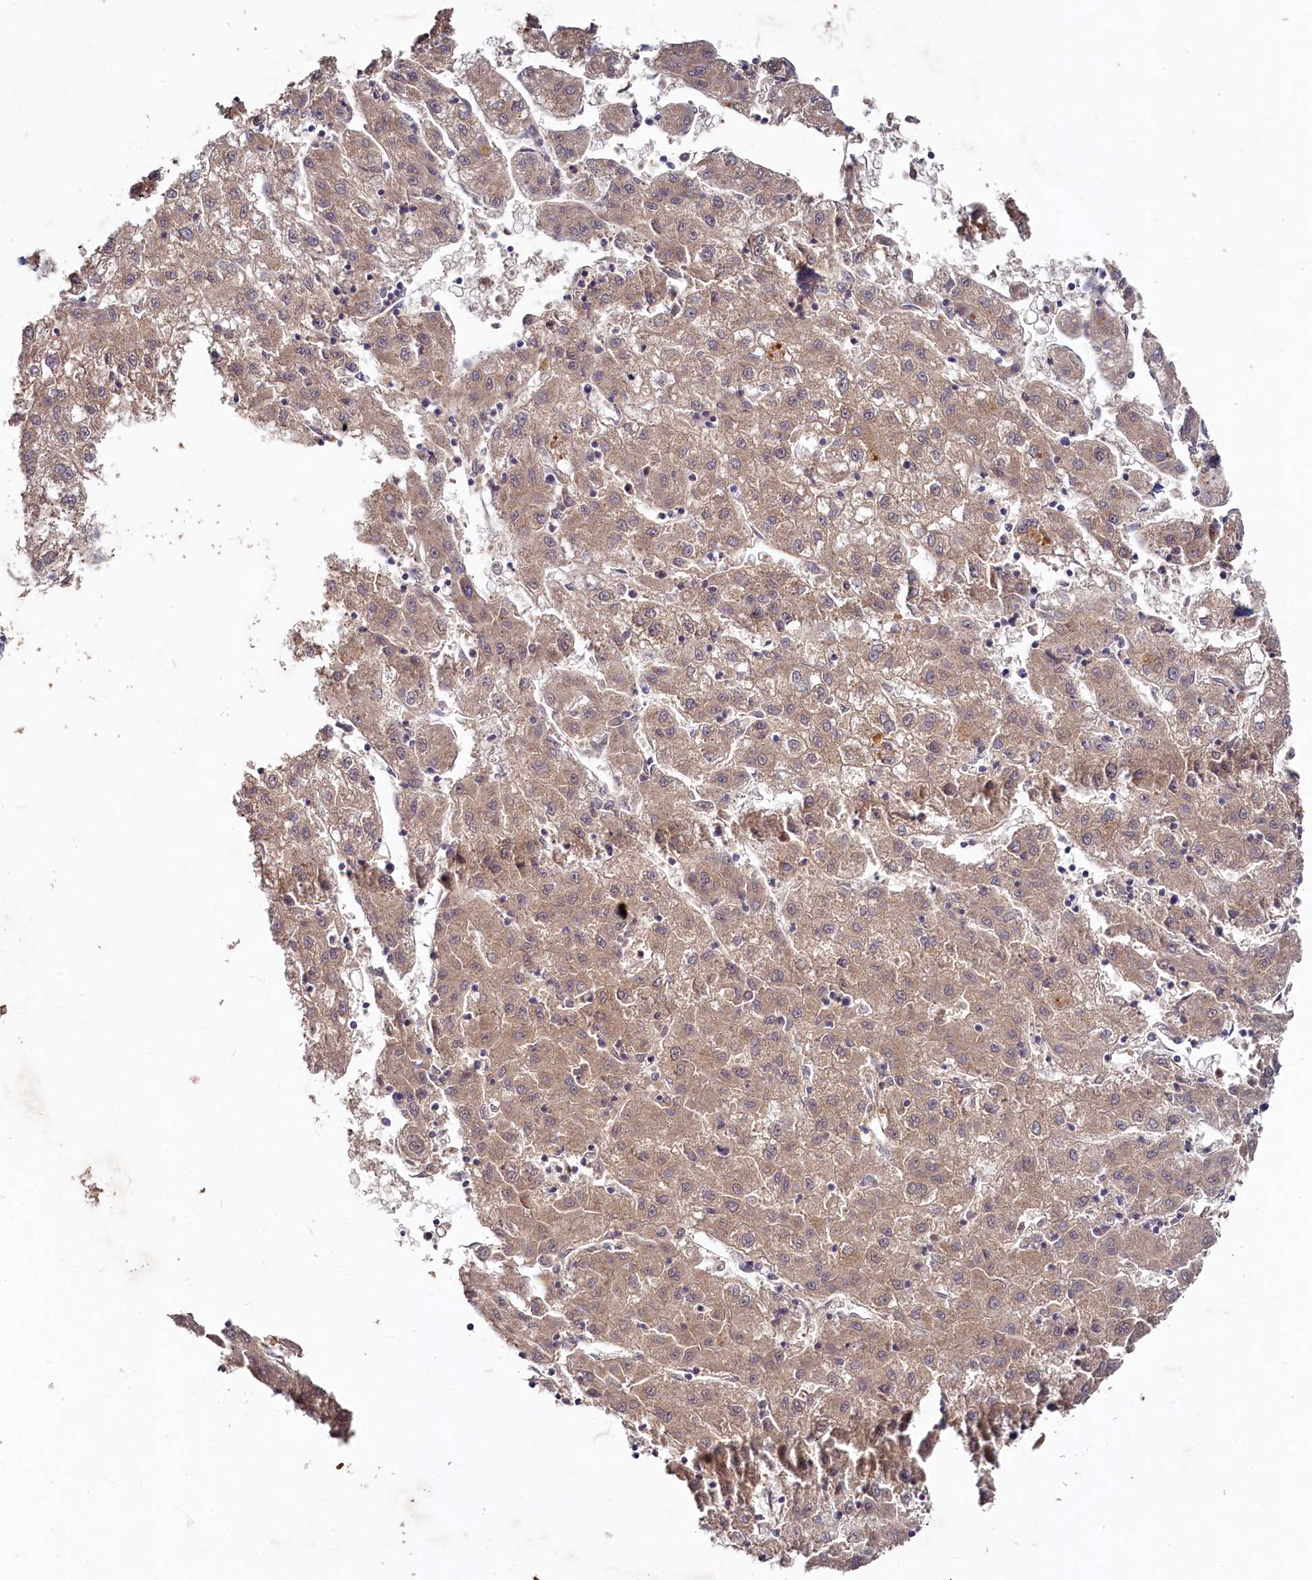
{"staining": {"intensity": "weak", "quantity": ">75%", "location": "cytoplasmic/membranous"}, "tissue": "liver cancer", "cell_type": "Tumor cells", "image_type": "cancer", "snomed": [{"axis": "morphology", "description": "Carcinoma, Hepatocellular, NOS"}, {"axis": "topography", "description": "Liver"}], "caption": "Human liver cancer (hepatocellular carcinoma) stained for a protein (brown) shows weak cytoplasmic/membranous positive expression in about >75% of tumor cells.", "gene": "HERC3", "patient": {"sex": "male", "age": 72}}